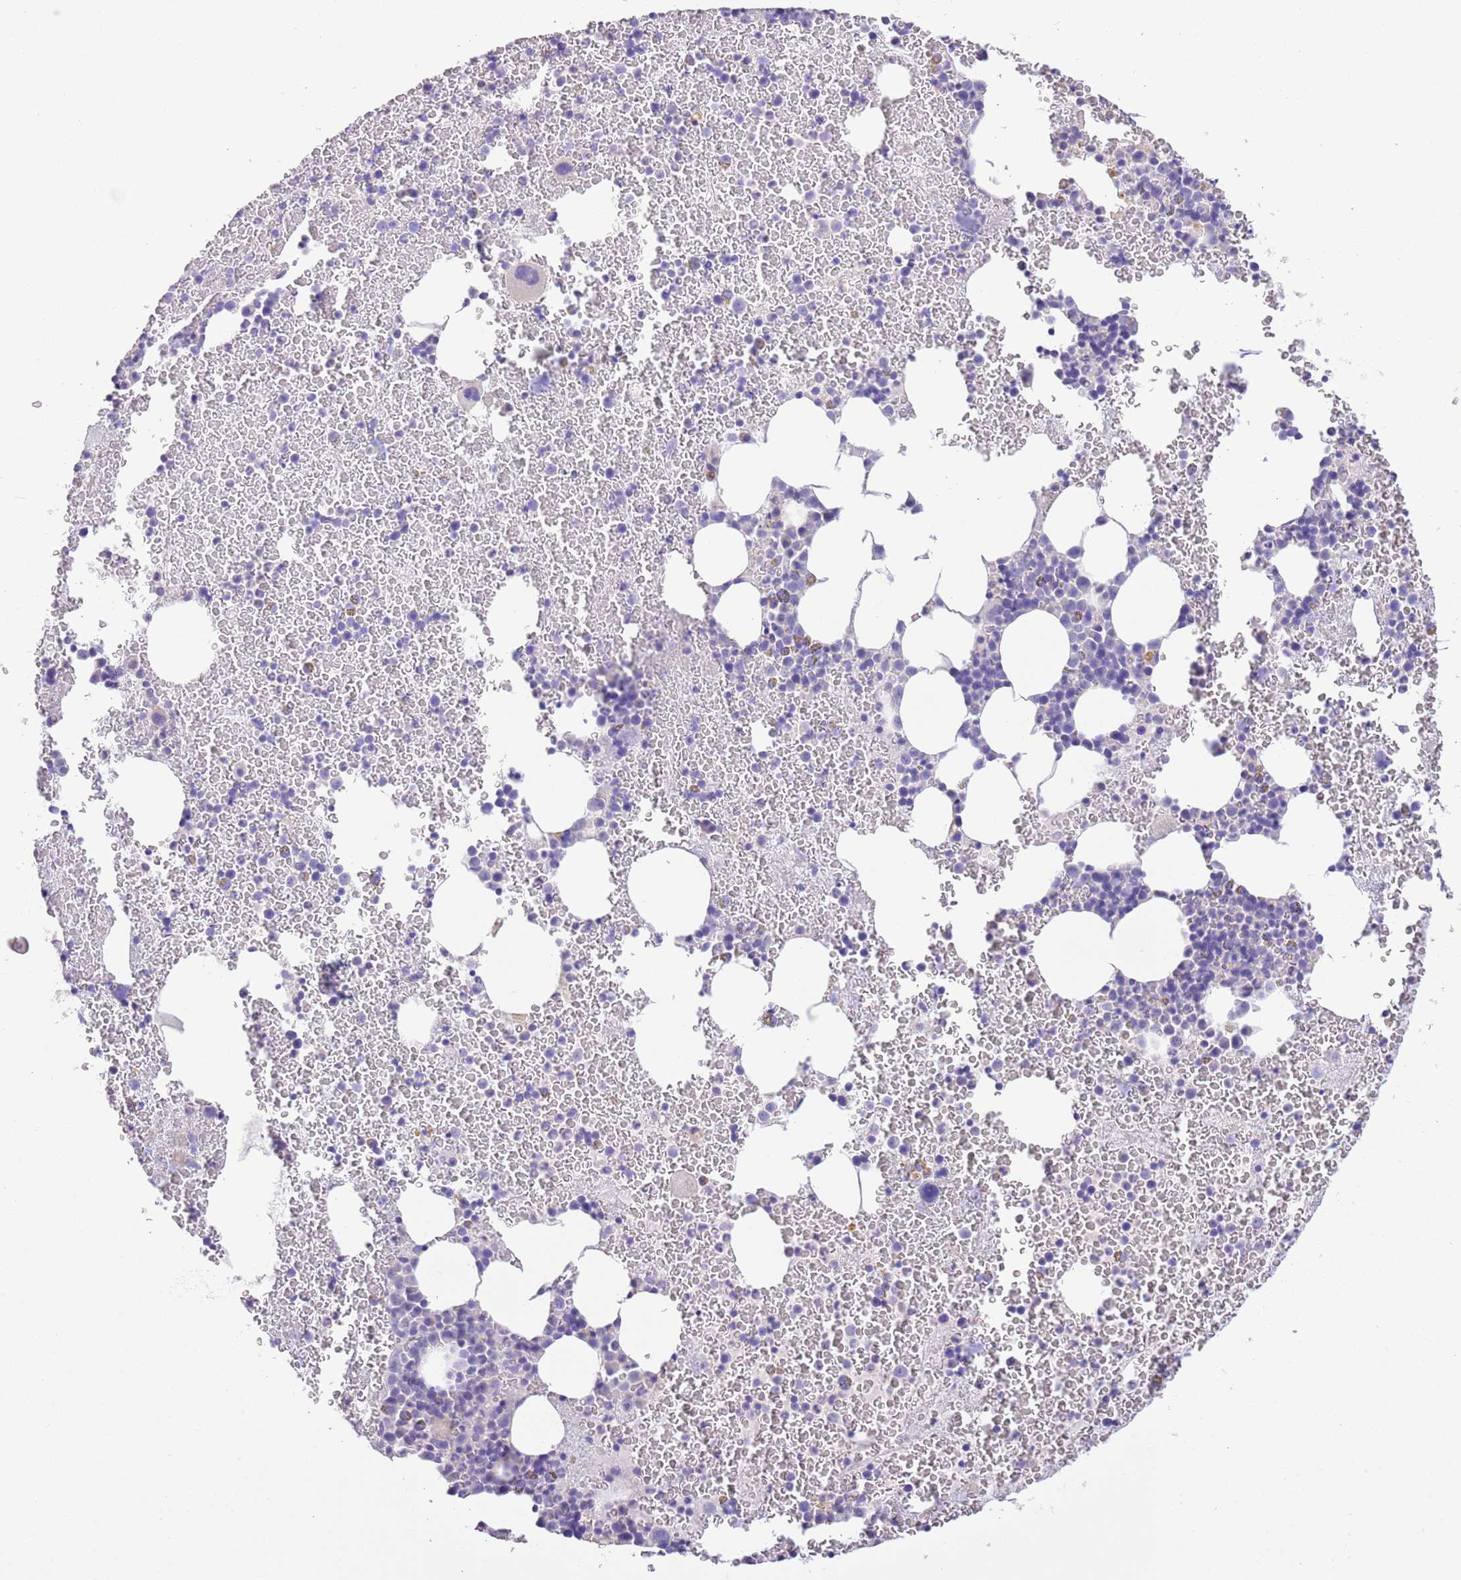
{"staining": {"intensity": "negative", "quantity": "none", "location": "none"}, "tissue": "bone marrow", "cell_type": "Hematopoietic cells", "image_type": "normal", "snomed": [{"axis": "morphology", "description": "Normal tissue, NOS"}, {"axis": "topography", "description": "Bone marrow"}], "caption": "An IHC photomicrograph of benign bone marrow is shown. There is no staining in hematopoietic cells of bone marrow. Nuclei are stained in blue.", "gene": "SFTPA1", "patient": {"sex": "male", "age": 26}}